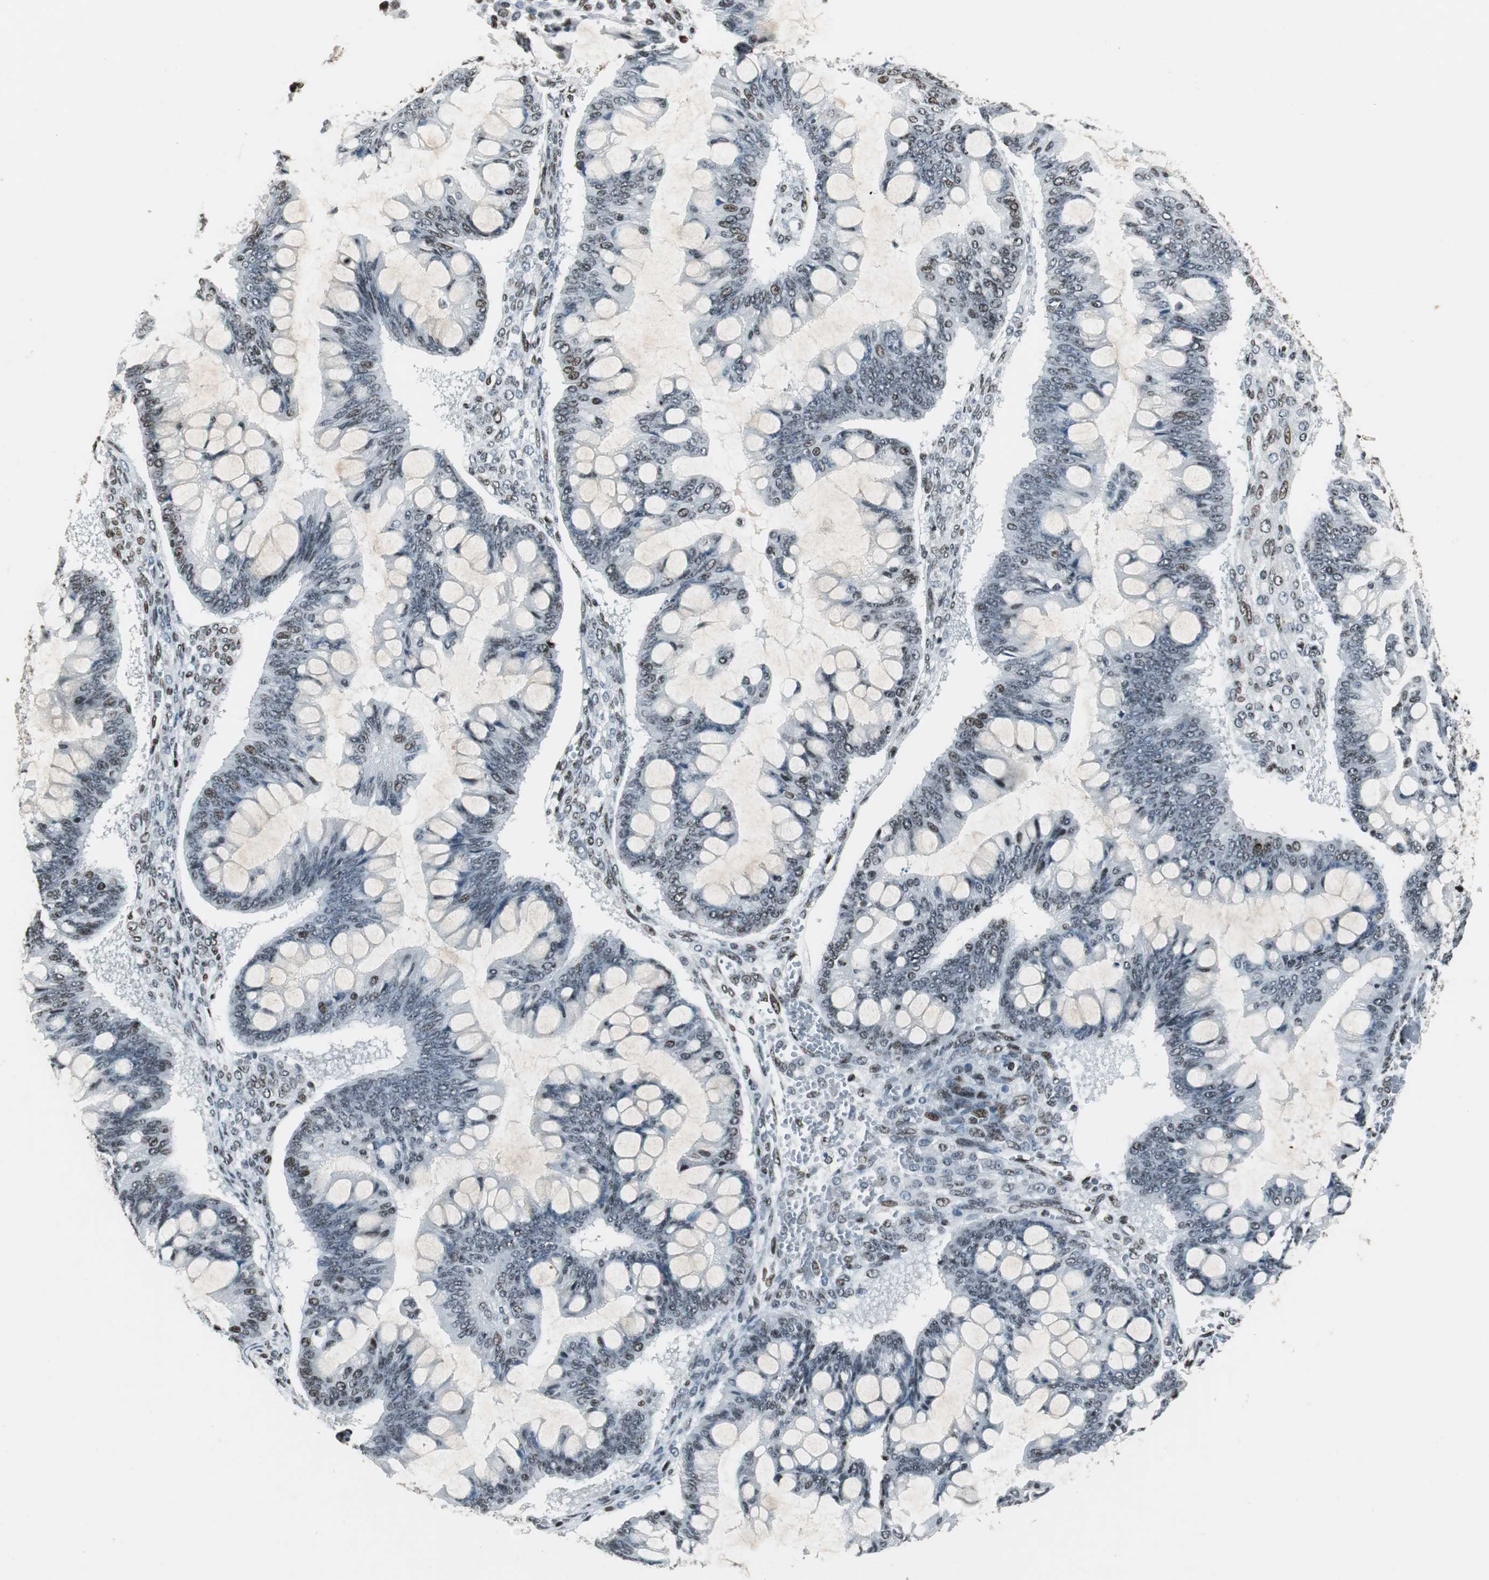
{"staining": {"intensity": "weak", "quantity": "25%-75%", "location": "nuclear"}, "tissue": "ovarian cancer", "cell_type": "Tumor cells", "image_type": "cancer", "snomed": [{"axis": "morphology", "description": "Cystadenocarcinoma, mucinous, NOS"}, {"axis": "topography", "description": "Ovary"}], "caption": "Immunohistochemistry photomicrograph of human mucinous cystadenocarcinoma (ovarian) stained for a protein (brown), which displays low levels of weak nuclear staining in approximately 25%-75% of tumor cells.", "gene": "RBBP4", "patient": {"sex": "female", "age": 73}}